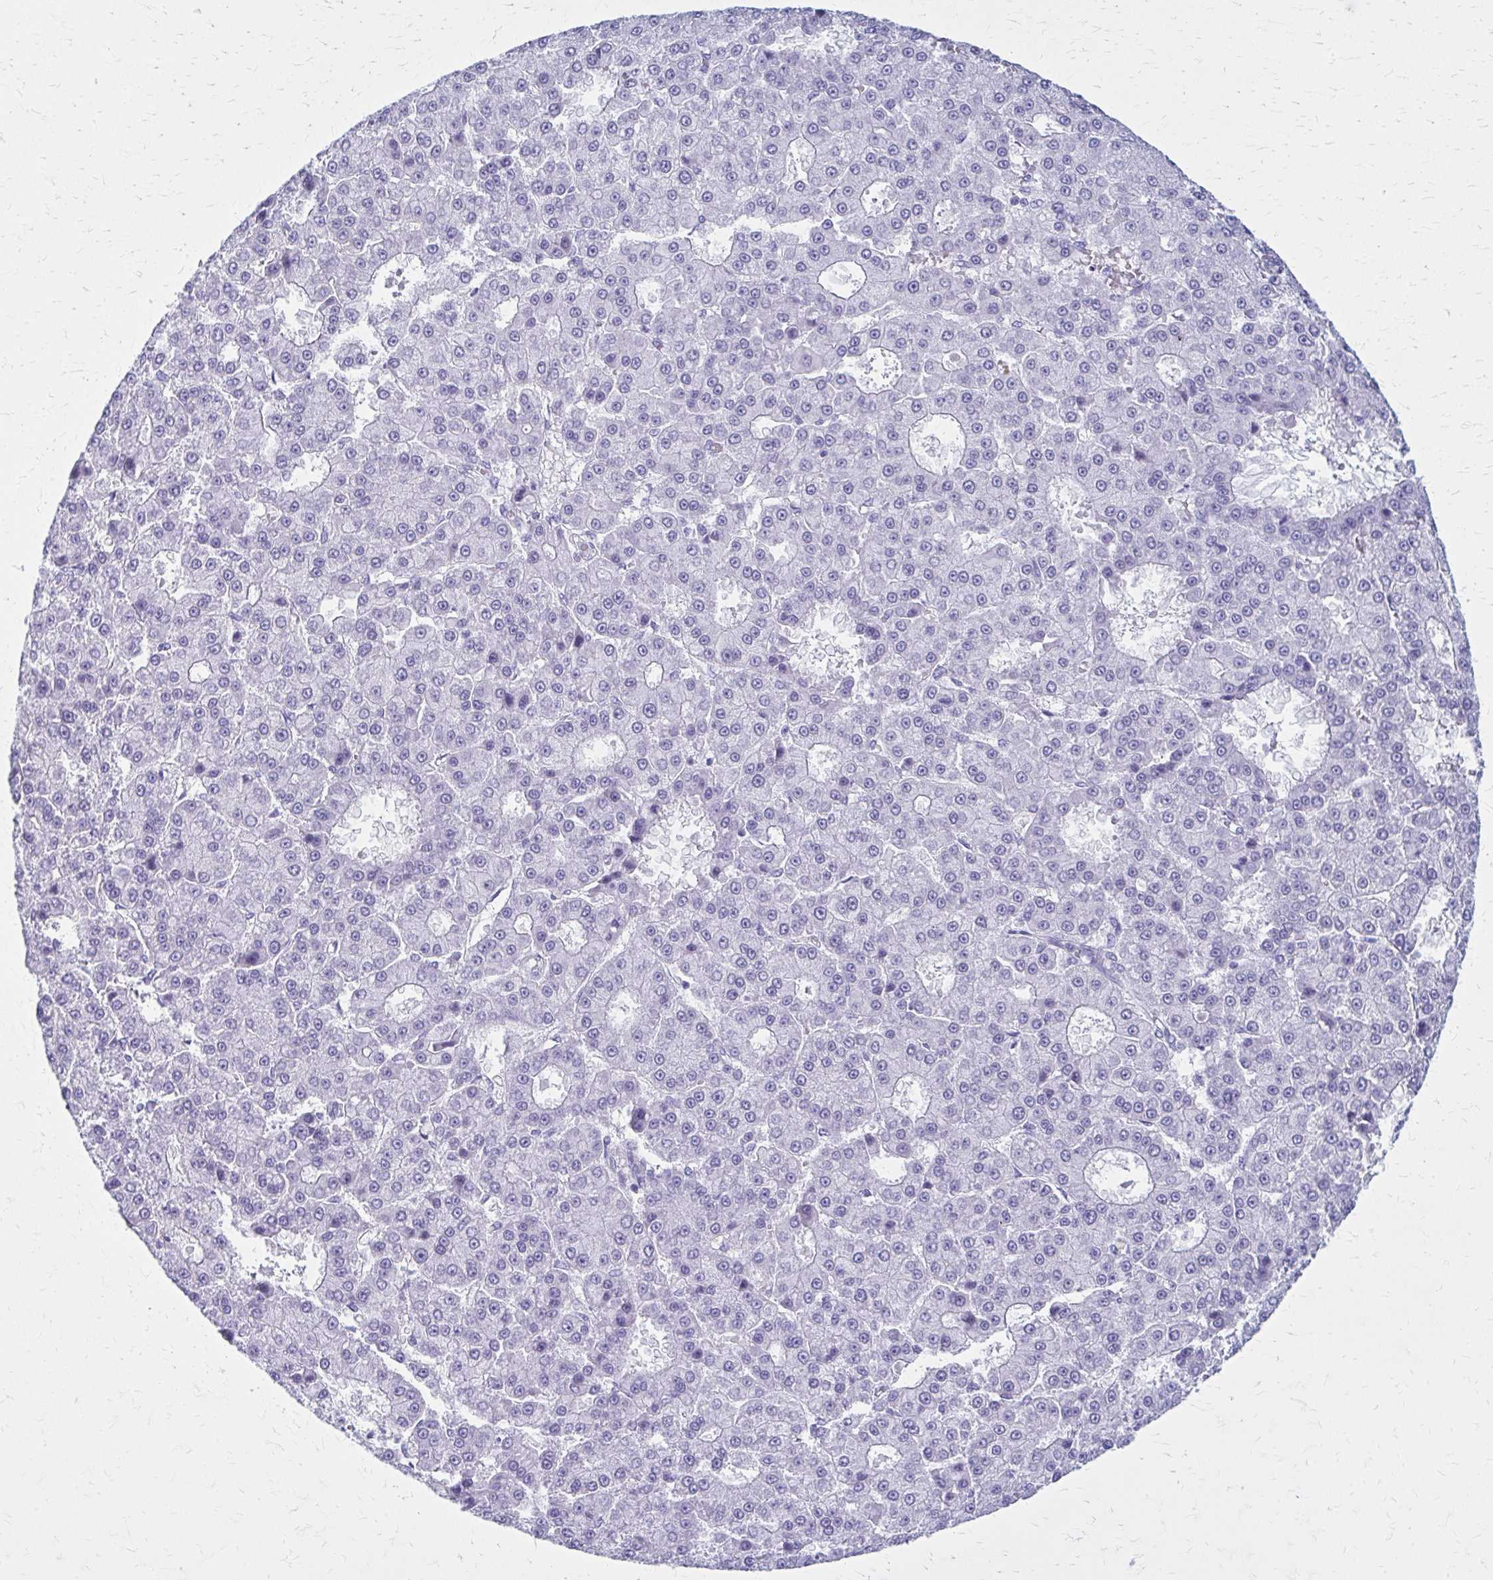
{"staining": {"intensity": "negative", "quantity": "none", "location": "none"}, "tissue": "liver cancer", "cell_type": "Tumor cells", "image_type": "cancer", "snomed": [{"axis": "morphology", "description": "Carcinoma, Hepatocellular, NOS"}, {"axis": "topography", "description": "Liver"}], "caption": "IHC photomicrograph of hepatocellular carcinoma (liver) stained for a protein (brown), which shows no positivity in tumor cells. The staining was performed using DAB to visualize the protein expression in brown, while the nuclei were stained in blue with hematoxylin (Magnification: 20x).", "gene": "GFAP", "patient": {"sex": "male", "age": 70}}